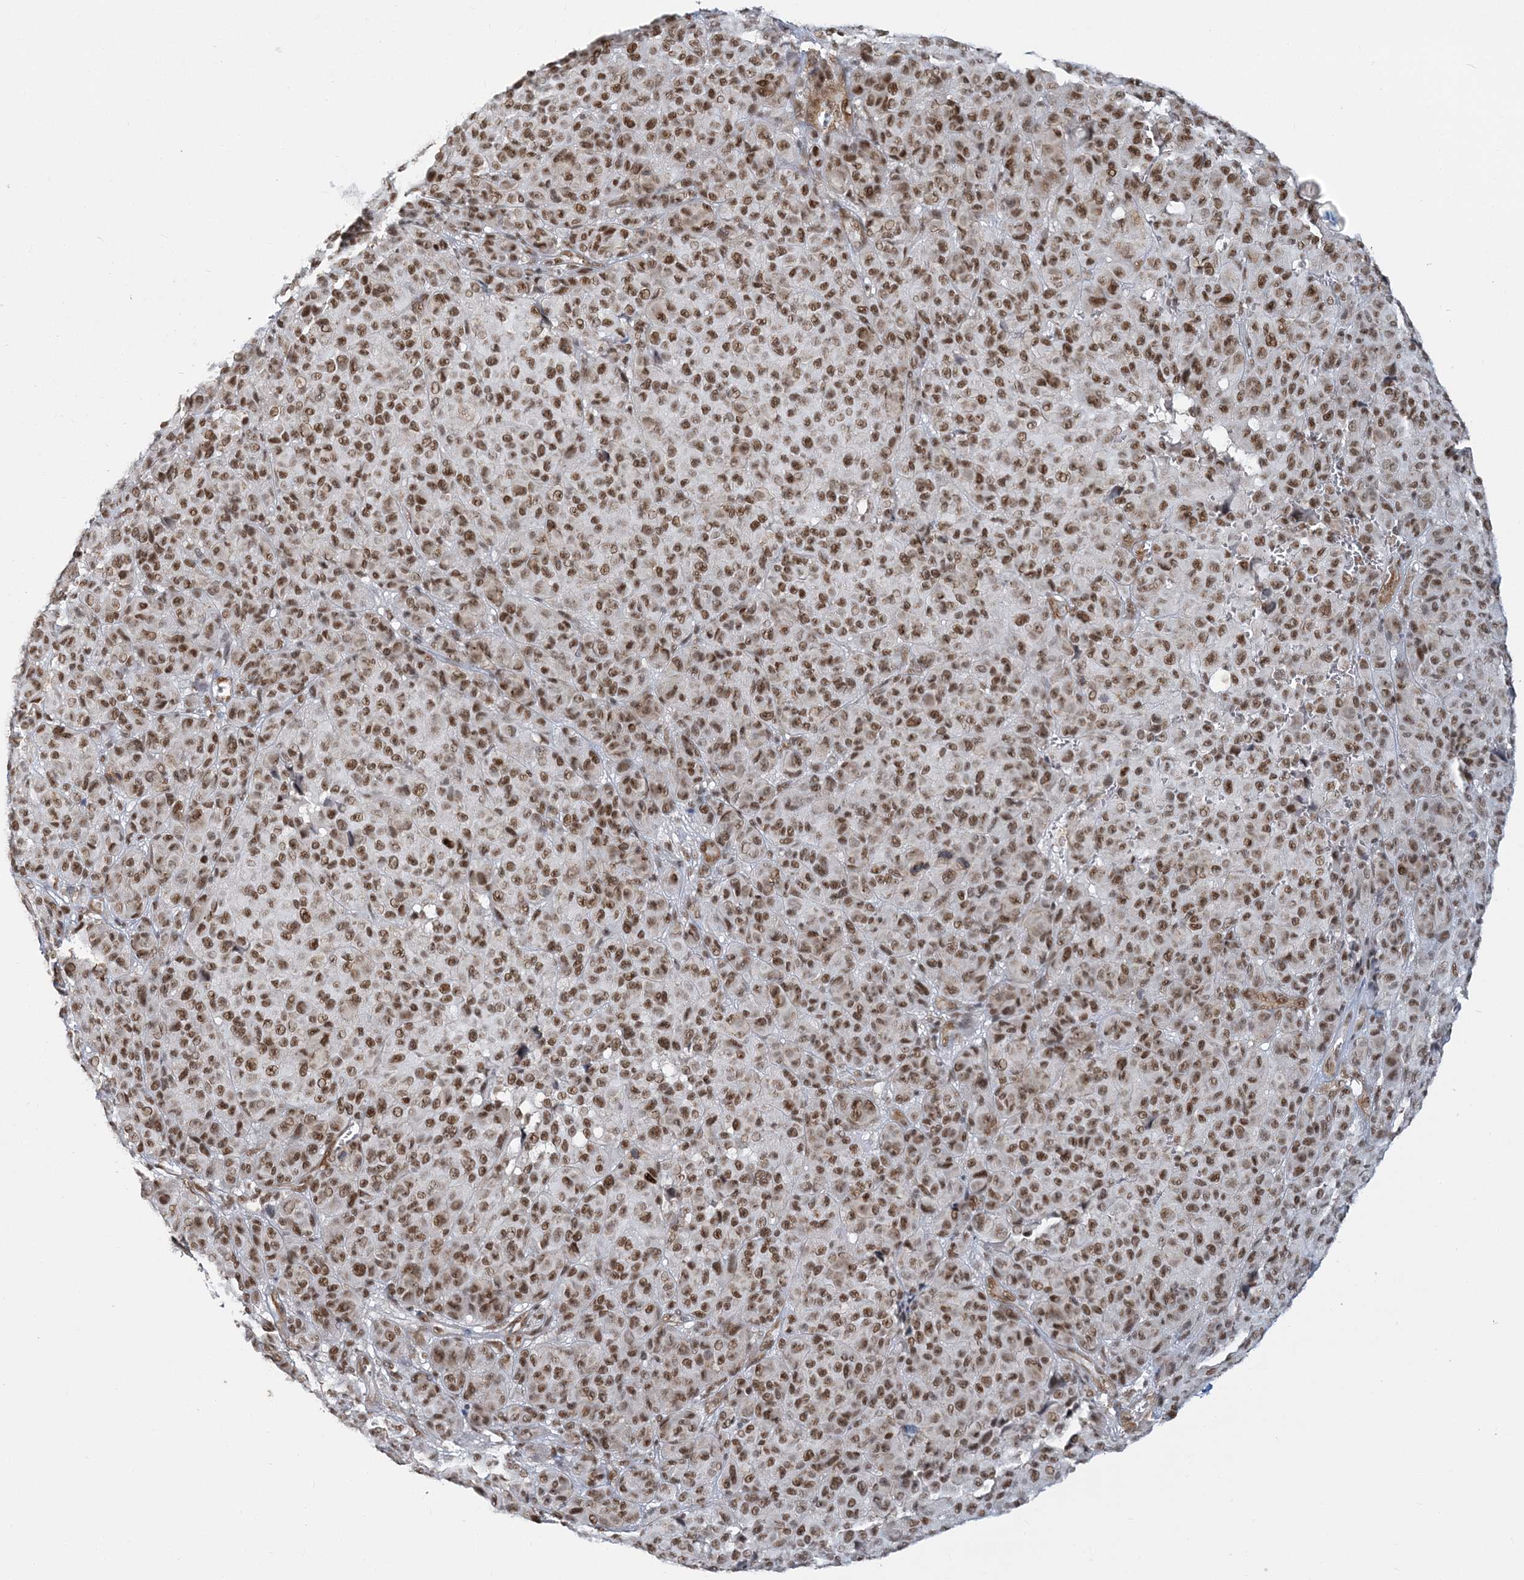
{"staining": {"intensity": "moderate", "quantity": ">75%", "location": "nuclear"}, "tissue": "melanoma", "cell_type": "Tumor cells", "image_type": "cancer", "snomed": [{"axis": "morphology", "description": "Malignant melanoma, NOS"}, {"axis": "topography", "description": "Skin"}], "caption": "Brown immunohistochemical staining in melanoma reveals moderate nuclear expression in approximately >75% of tumor cells. (DAB IHC, brown staining for protein, blue staining for nuclei).", "gene": "PLRG1", "patient": {"sex": "male", "age": 73}}